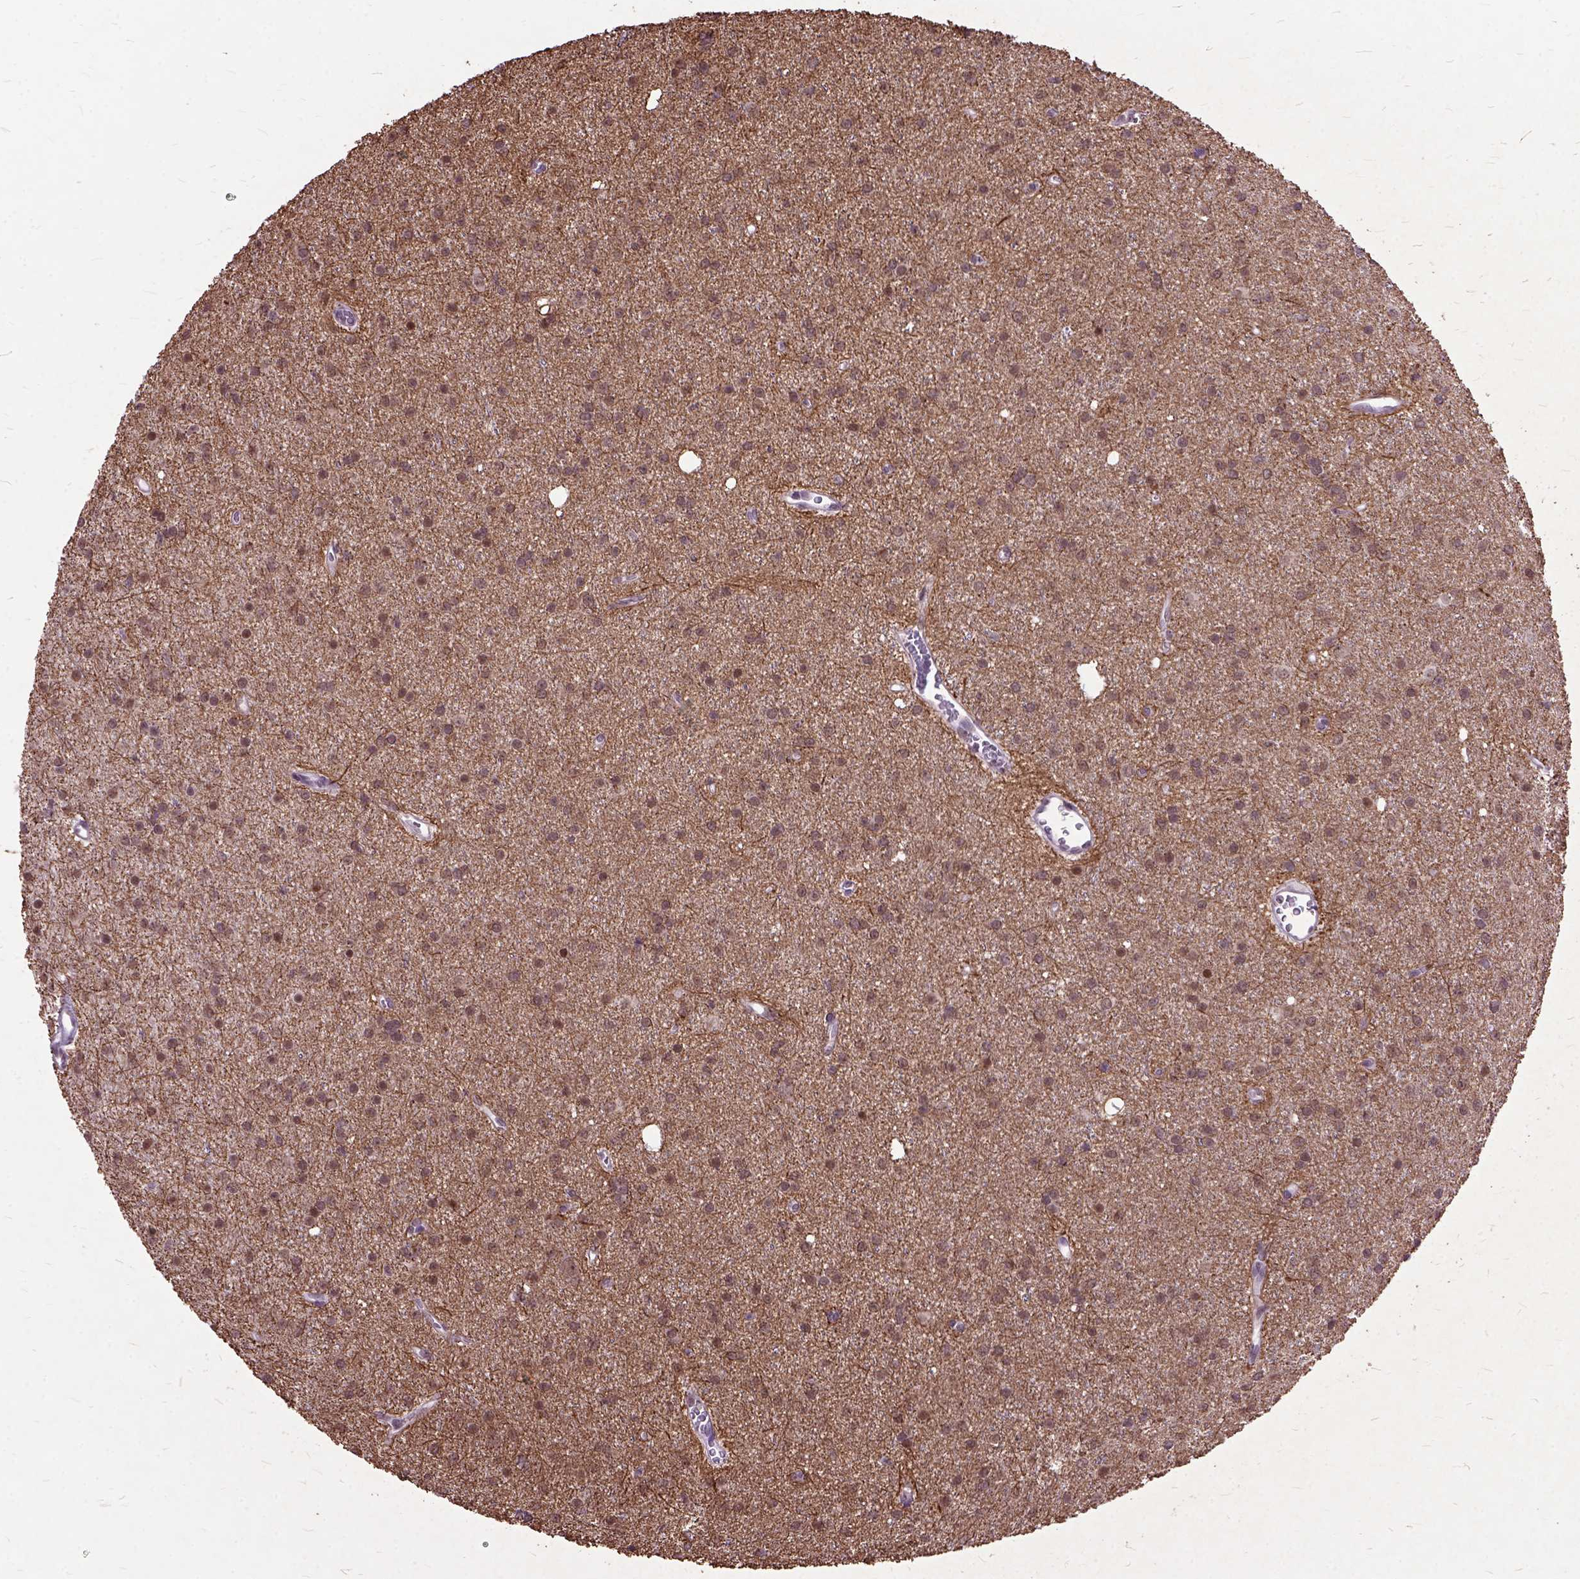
{"staining": {"intensity": "moderate", "quantity": ">75%", "location": "cytoplasmic/membranous,nuclear"}, "tissue": "glioma", "cell_type": "Tumor cells", "image_type": "cancer", "snomed": [{"axis": "morphology", "description": "Glioma, malignant, Low grade"}, {"axis": "topography", "description": "Brain"}], "caption": "Protein expression analysis of human low-grade glioma (malignant) reveals moderate cytoplasmic/membranous and nuclear expression in about >75% of tumor cells.", "gene": "ORC5", "patient": {"sex": "male", "age": 27}}